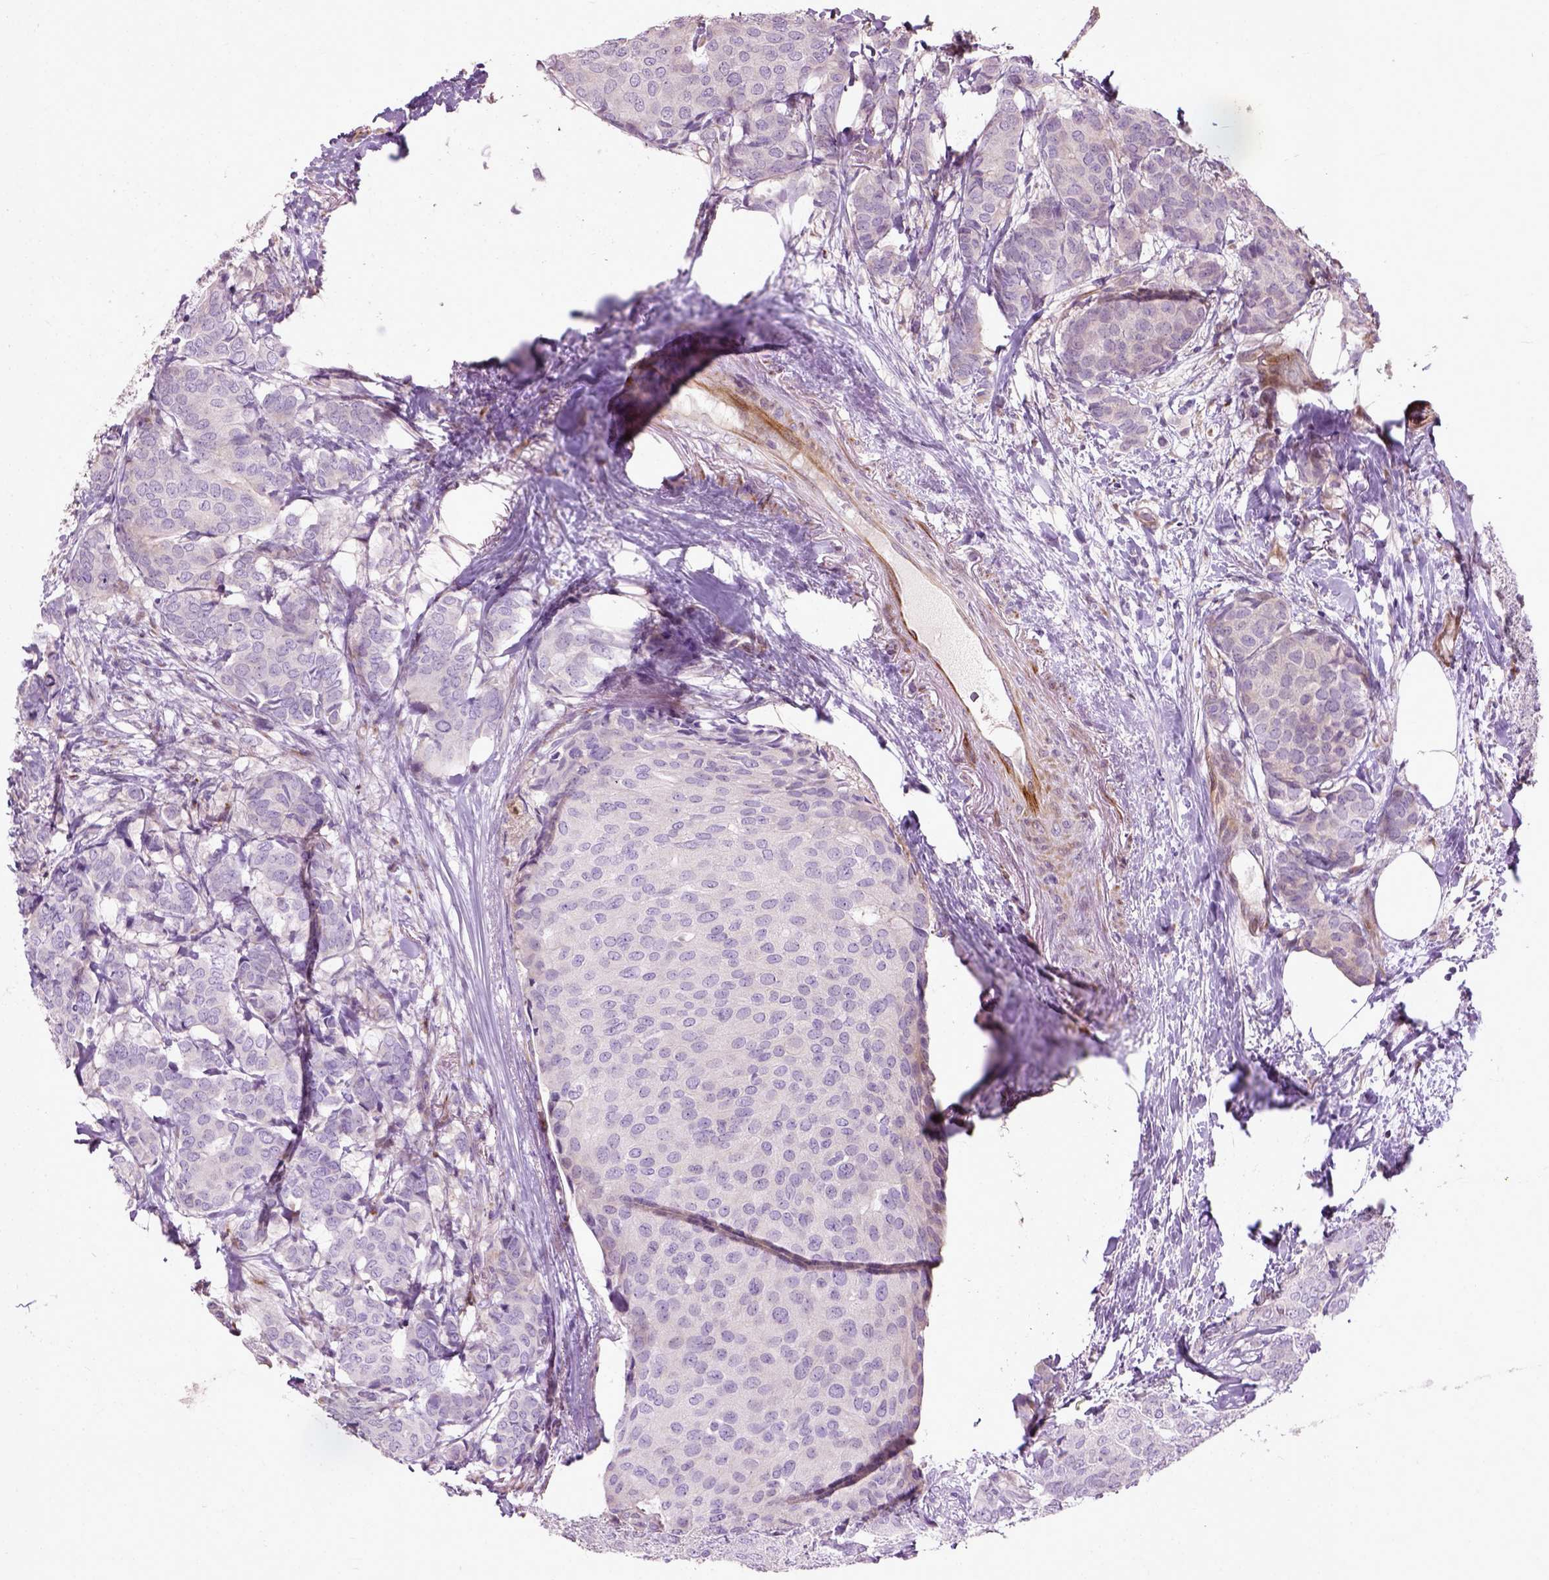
{"staining": {"intensity": "negative", "quantity": "none", "location": "none"}, "tissue": "breast cancer", "cell_type": "Tumor cells", "image_type": "cancer", "snomed": [{"axis": "morphology", "description": "Duct carcinoma"}, {"axis": "topography", "description": "Breast"}], "caption": "This is an IHC micrograph of infiltrating ductal carcinoma (breast). There is no positivity in tumor cells.", "gene": "PKP3", "patient": {"sex": "female", "age": 75}}